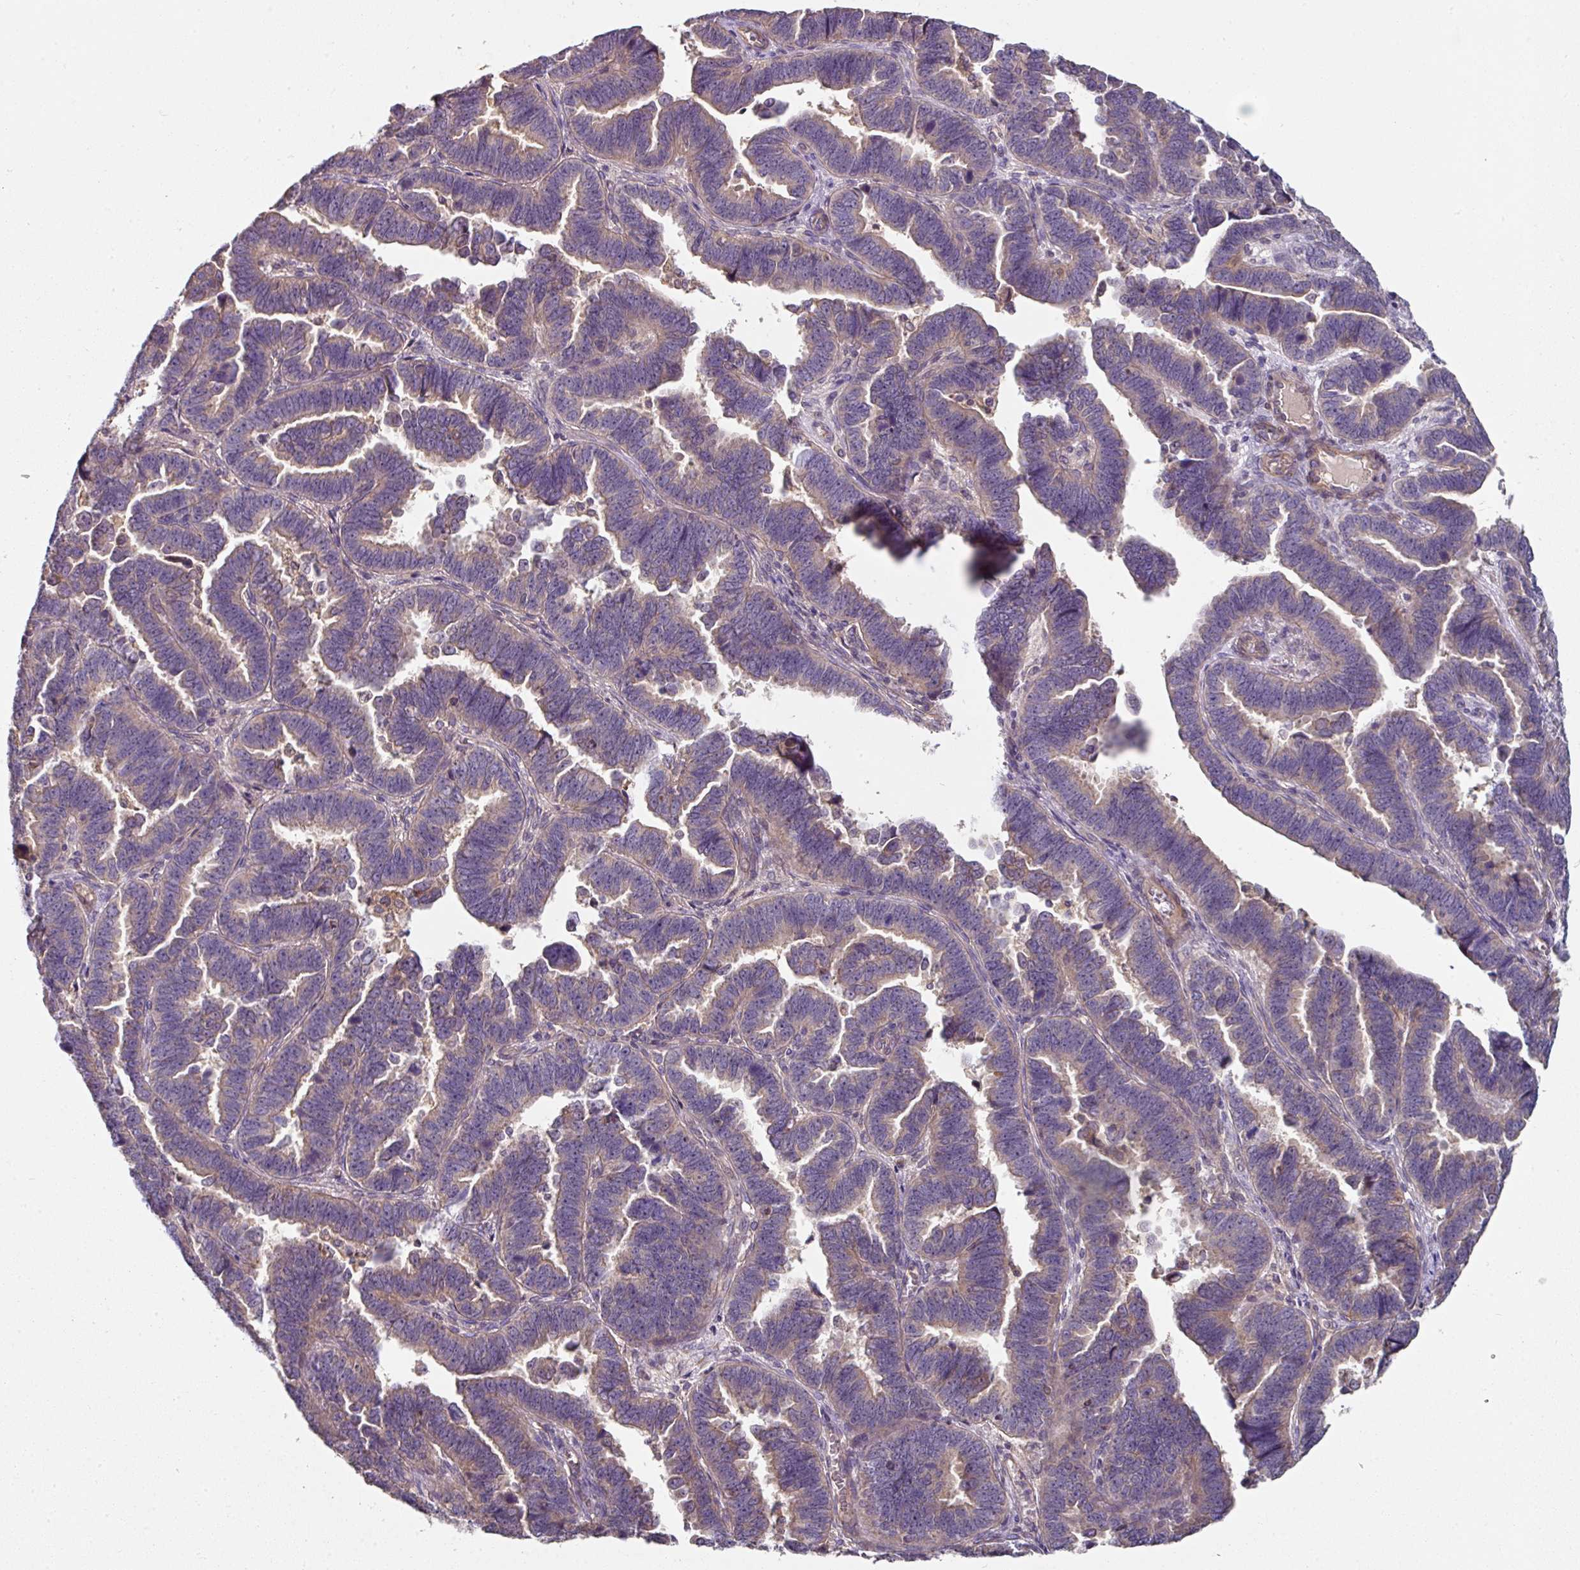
{"staining": {"intensity": "negative", "quantity": "none", "location": "none"}, "tissue": "endometrial cancer", "cell_type": "Tumor cells", "image_type": "cancer", "snomed": [{"axis": "morphology", "description": "Adenocarcinoma, NOS"}, {"axis": "topography", "description": "Endometrium"}], "caption": "The photomicrograph displays no significant positivity in tumor cells of endometrial cancer.", "gene": "C4orf48", "patient": {"sex": "female", "age": 75}}